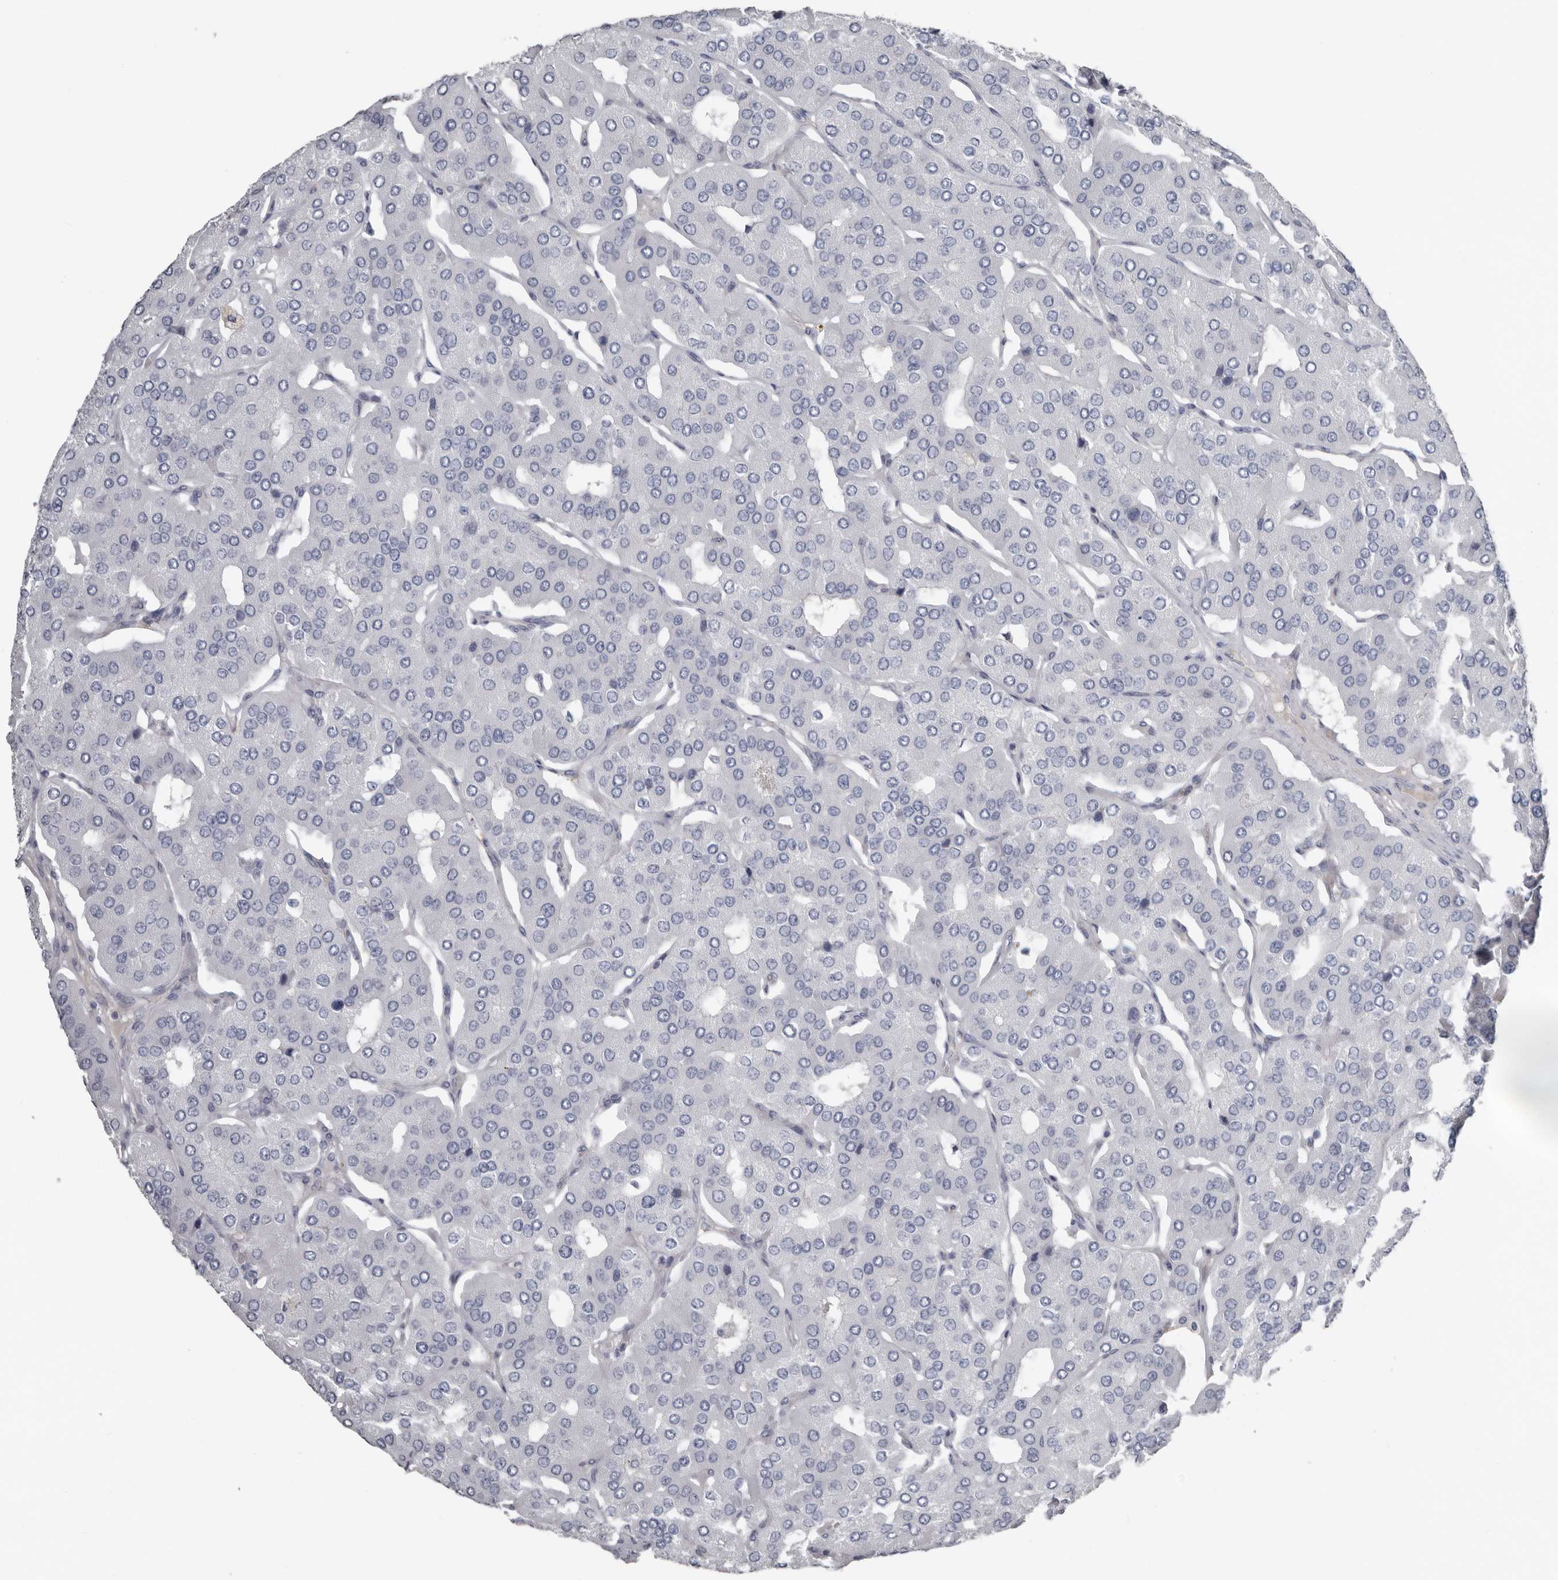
{"staining": {"intensity": "negative", "quantity": "none", "location": "none"}, "tissue": "parathyroid gland", "cell_type": "Glandular cells", "image_type": "normal", "snomed": [{"axis": "morphology", "description": "Normal tissue, NOS"}, {"axis": "morphology", "description": "Adenoma, NOS"}, {"axis": "topography", "description": "Parathyroid gland"}], "caption": "Parathyroid gland was stained to show a protein in brown. There is no significant expression in glandular cells. The staining was performed using DAB (3,3'-diaminobenzidine) to visualize the protein expression in brown, while the nuclei were stained in blue with hematoxylin (Magnification: 20x).", "gene": "FABP7", "patient": {"sex": "female", "age": 86}}